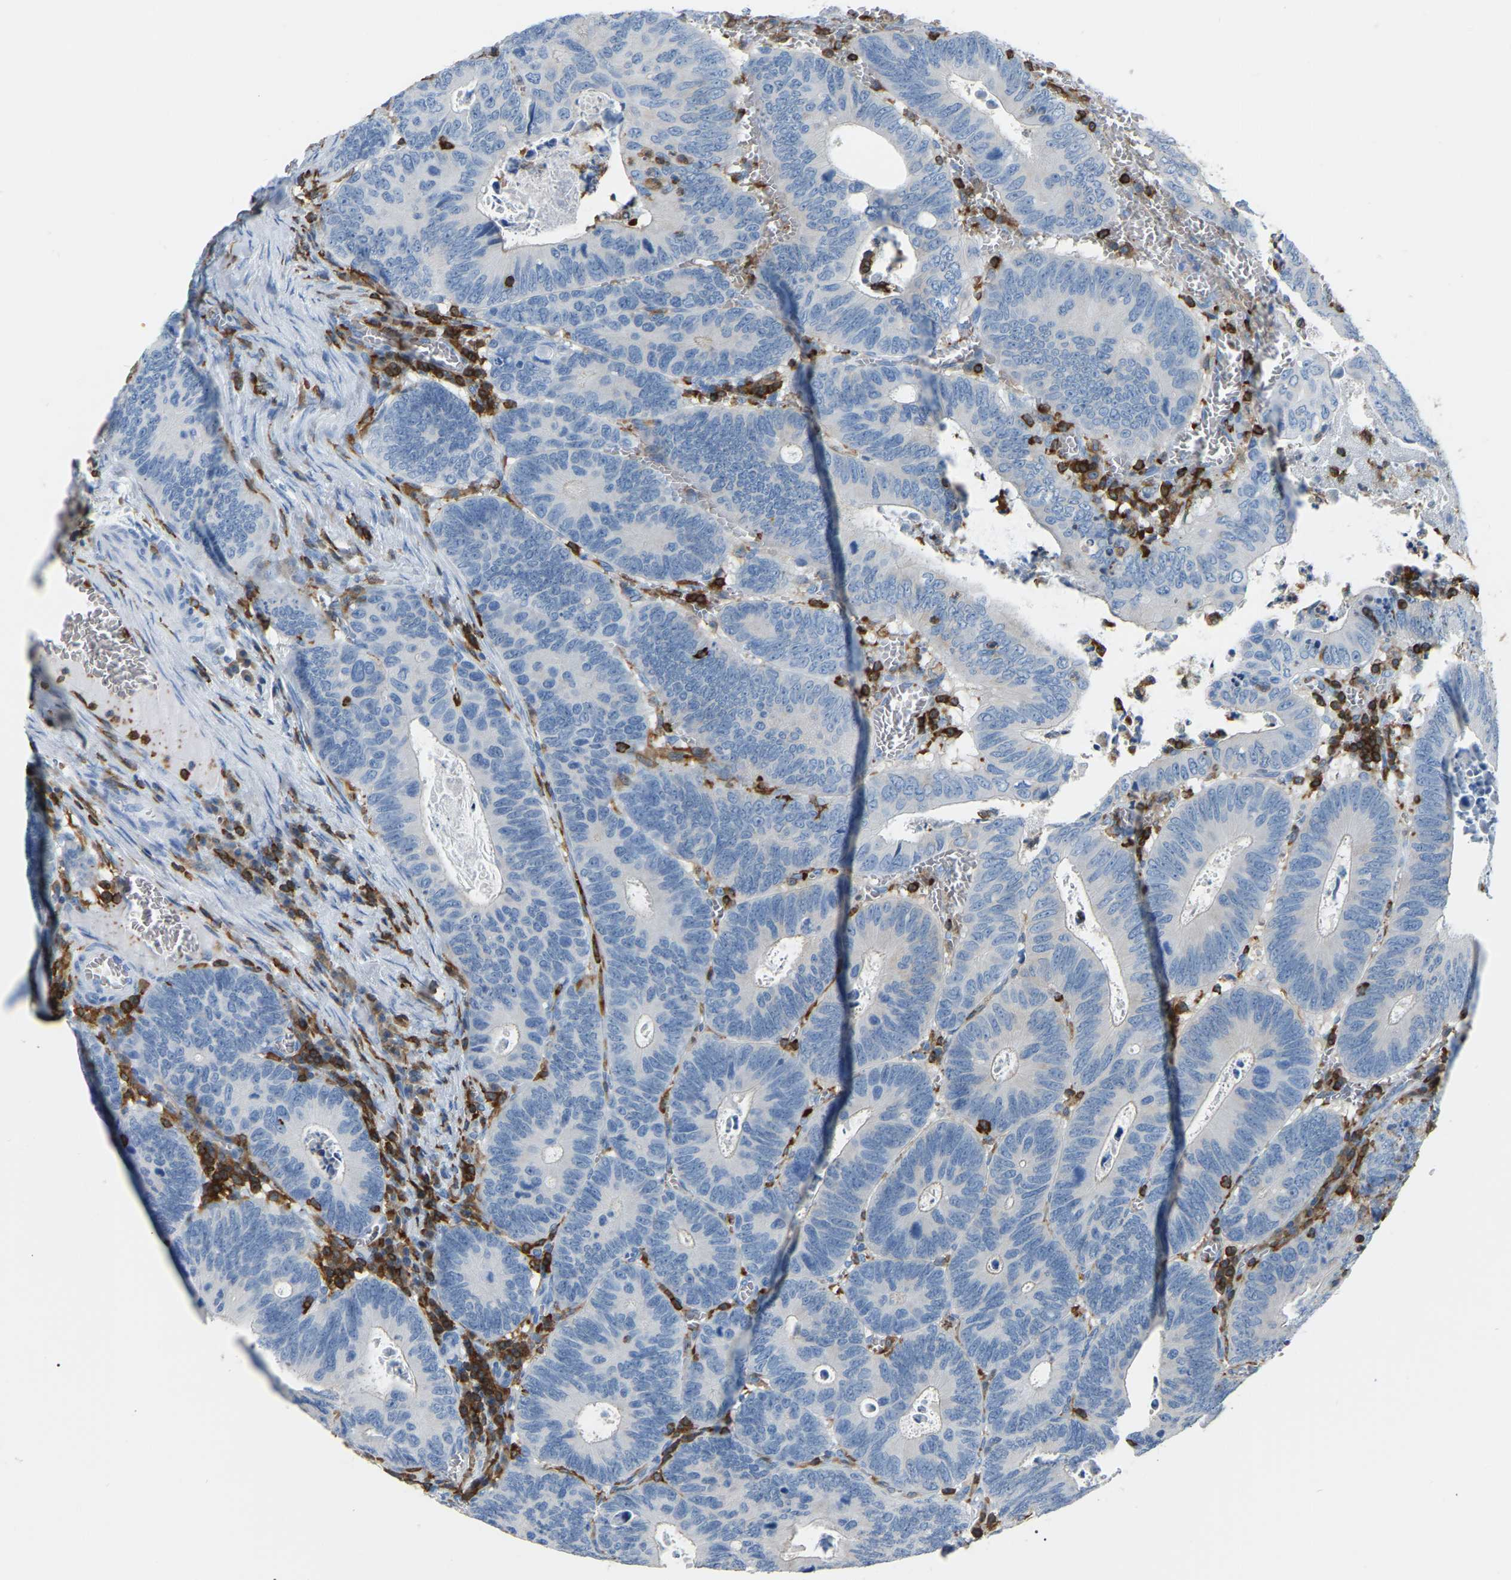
{"staining": {"intensity": "negative", "quantity": "none", "location": "none"}, "tissue": "colorectal cancer", "cell_type": "Tumor cells", "image_type": "cancer", "snomed": [{"axis": "morphology", "description": "Inflammation, NOS"}, {"axis": "morphology", "description": "Adenocarcinoma, NOS"}, {"axis": "topography", "description": "Colon"}], "caption": "Immunohistochemistry histopathology image of neoplastic tissue: human colorectal cancer stained with DAB (3,3'-diaminobenzidine) demonstrates no significant protein expression in tumor cells. (Brightfield microscopy of DAB immunohistochemistry at high magnification).", "gene": "ARHGAP45", "patient": {"sex": "male", "age": 72}}